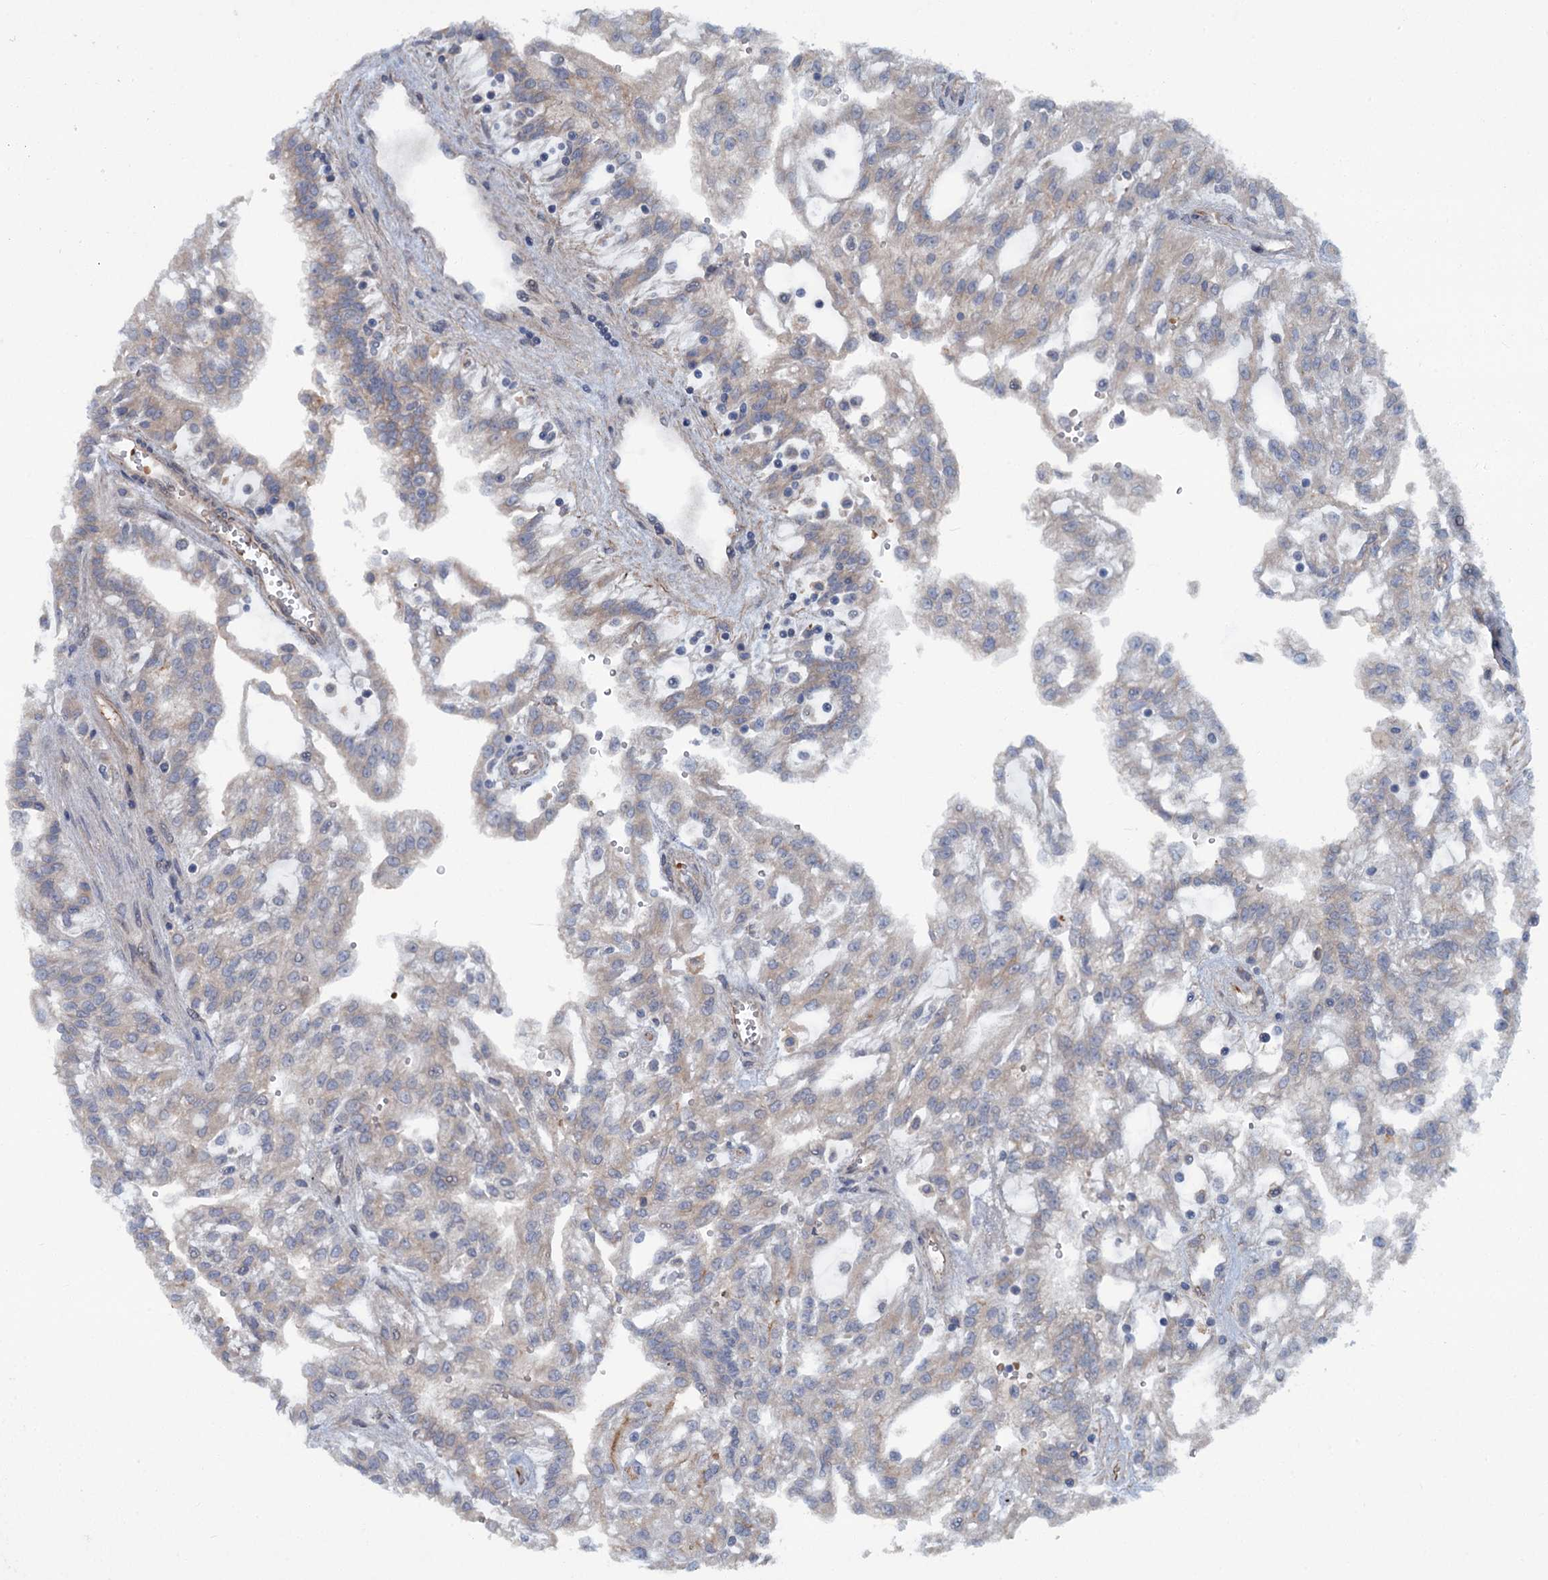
{"staining": {"intensity": "moderate", "quantity": "<25%", "location": "cytoplasmic/membranous"}, "tissue": "renal cancer", "cell_type": "Tumor cells", "image_type": "cancer", "snomed": [{"axis": "morphology", "description": "Adenocarcinoma, NOS"}, {"axis": "topography", "description": "Kidney"}], "caption": "This is an image of IHC staining of renal cancer, which shows moderate staining in the cytoplasmic/membranous of tumor cells.", "gene": "PKN2", "patient": {"sex": "male", "age": 63}}